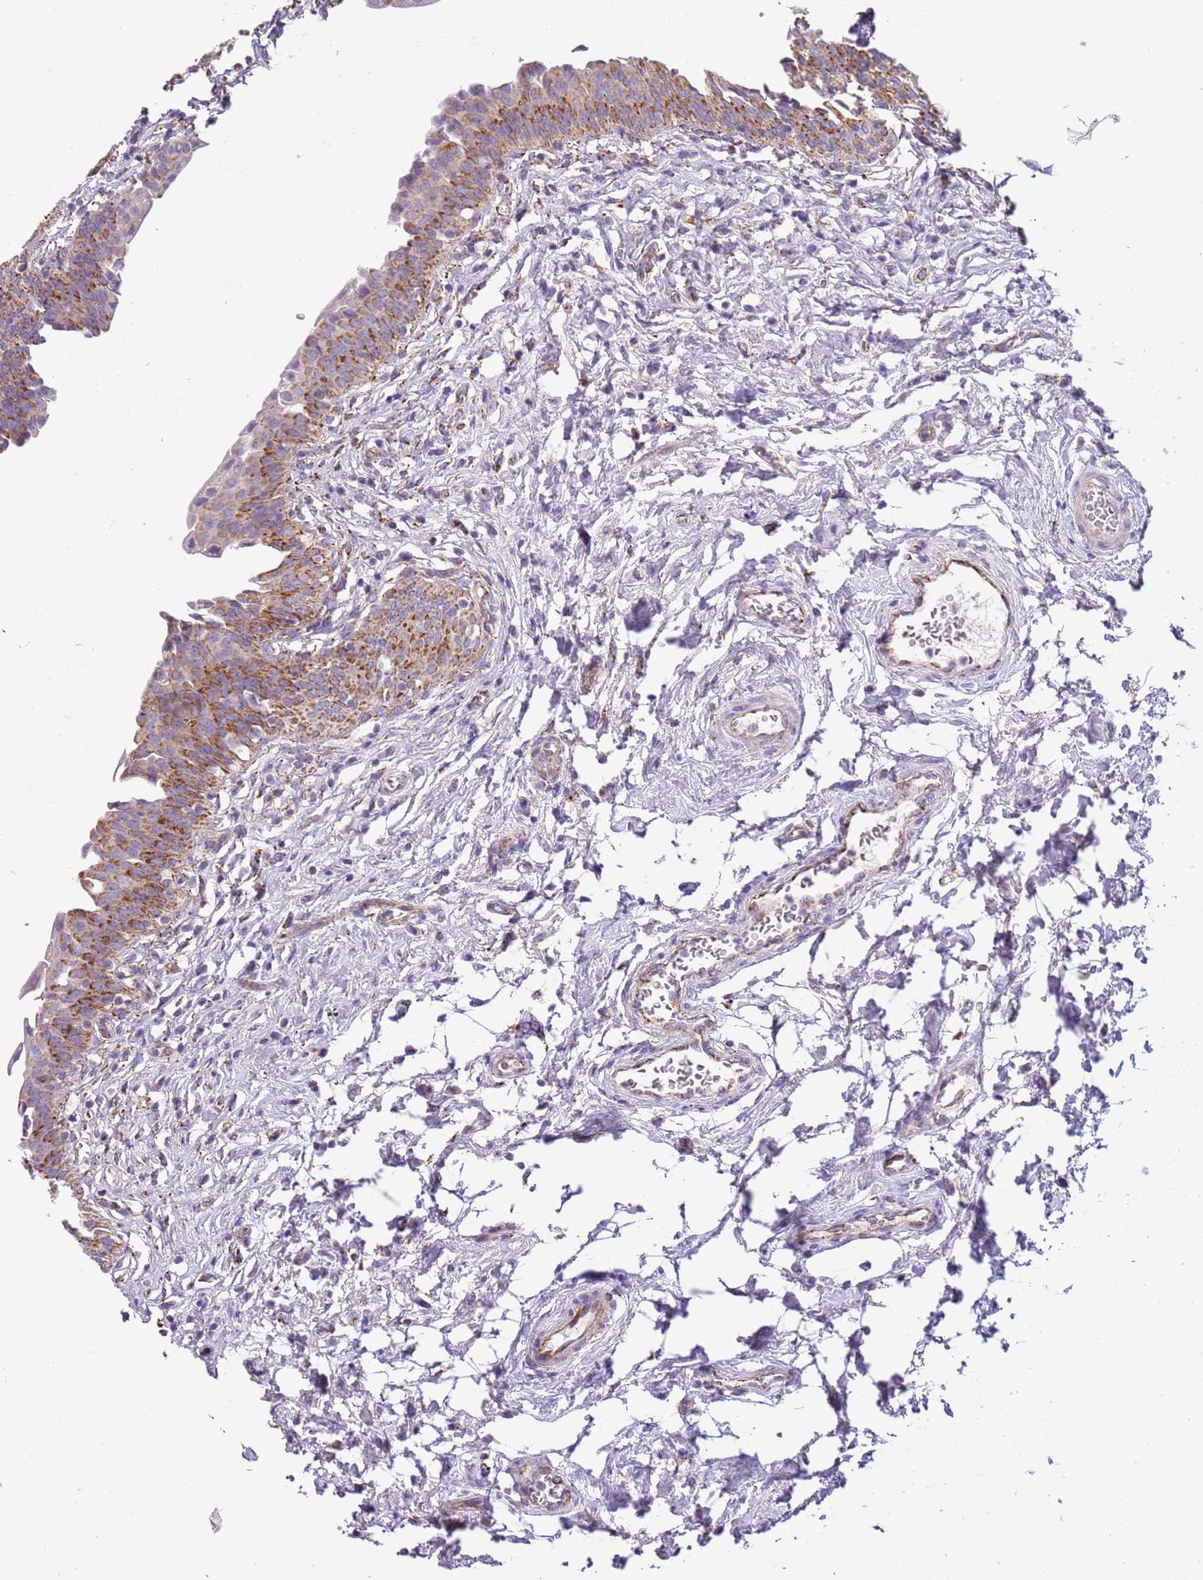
{"staining": {"intensity": "moderate", "quantity": ">75%", "location": "cytoplasmic/membranous"}, "tissue": "urinary bladder", "cell_type": "Urothelial cells", "image_type": "normal", "snomed": [{"axis": "morphology", "description": "Normal tissue, NOS"}, {"axis": "topography", "description": "Urinary bladder"}], "caption": "About >75% of urothelial cells in benign urinary bladder demonstrate moderate cytoplasmic/membranous protein expression as visualized by brown immunohistochemical staining.", "gene": "RNF222", "patient": {"sex": "male", "age": 83}}